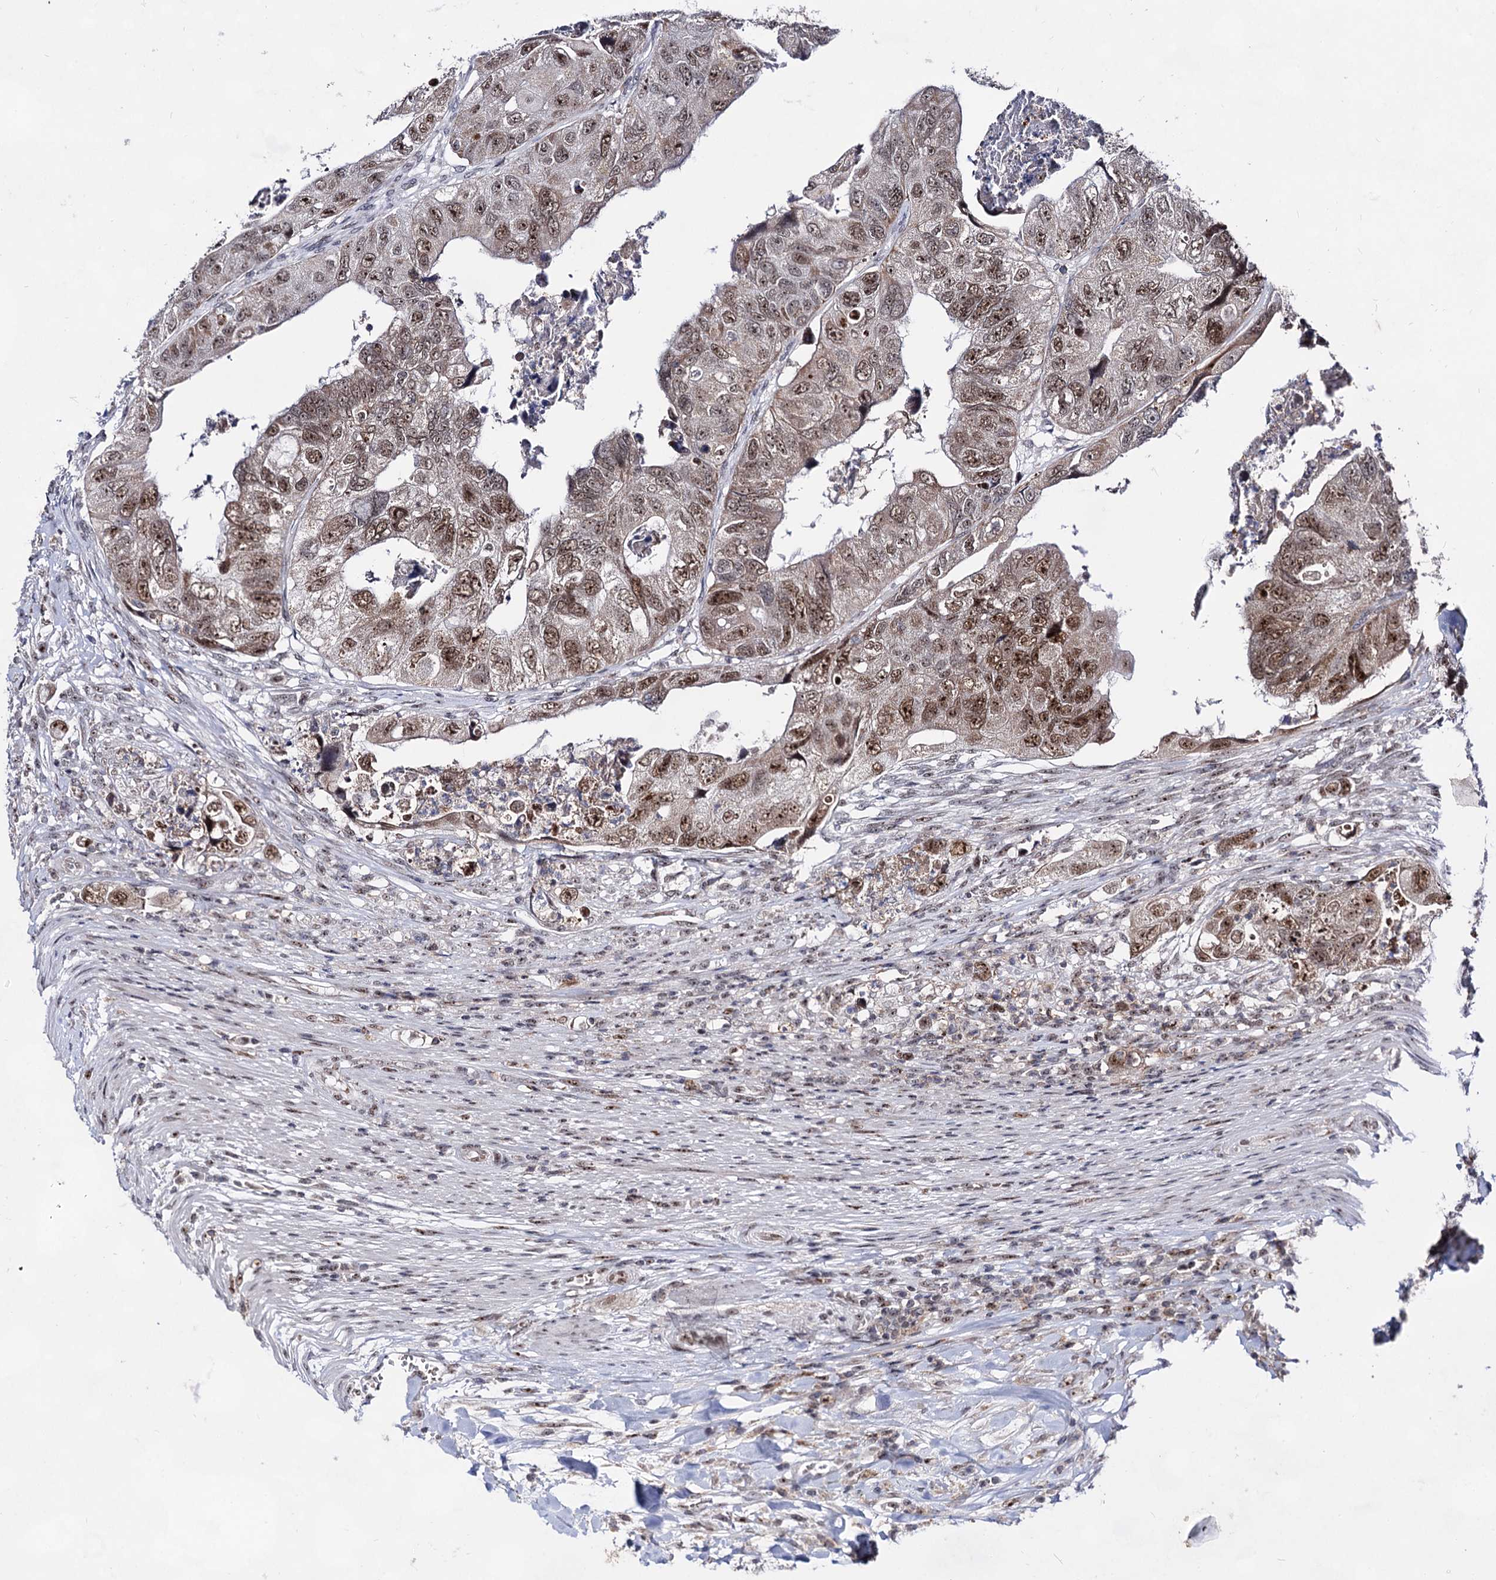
{"staining": {"intensity": "moderate", "quantity": ">75%", "location": "cytoplasmic/membranous,nuclear"}, "tissue": "colorectal cancer", "cell_type": "Tumor cells", "image_type": "cancer", "snomed": [{"axis": "morphology", "description": "Adenocarcinoma, NOS"}, {"axis": "topography", "description": "Rectum"}], "caption": "An image of human colorectal cancer (adenocarcinoma) stained for a protein shows moderate cytoplasmic/membranous and nuclear brown staining in tumor cells.", "gene": "EXOSC10", "patient": {"sex": "male", "age": 63}}